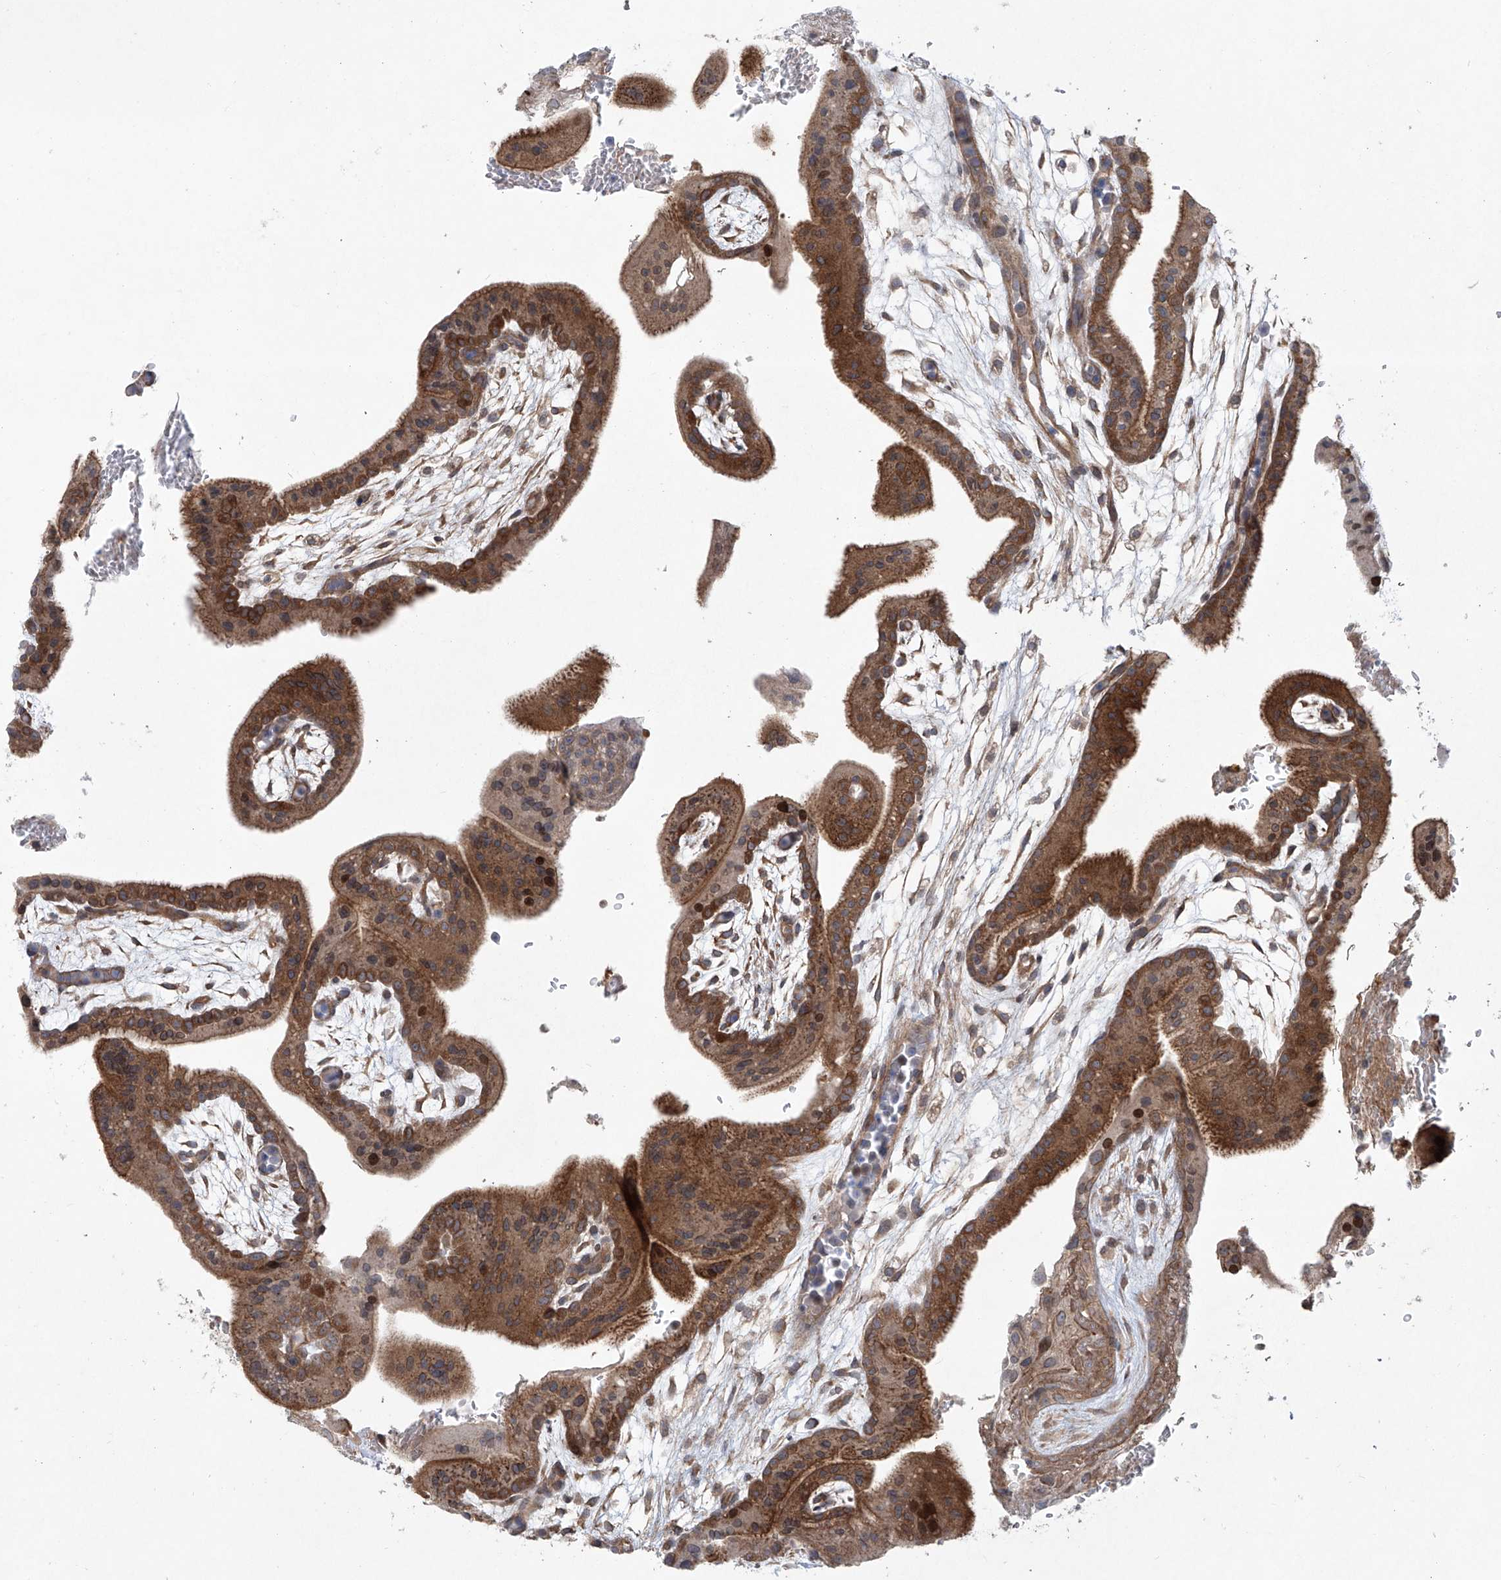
{"staining": {"intensity": "strong", "quantity": "25%-75%", "location": "cytoplasmic/membranous,nuclear"}, "tissue": "placenta", "cell_type": "Trophoblastic cells", "image_type": "normal", "snomed": [{"axis": "morphology", "description": "Normal tissue, NOS"}, {"axis": "topography", "description": "Placenta"}], "caption": "This image demonstrates IHC staining of unremarkable placenta, with high strong cytoplasmic/membranous,nuclear positivity in approximately 25%-75% of trophoblastic cells.", "gene": "KLC4", "patient": {"sex": "female", "age": 35}}